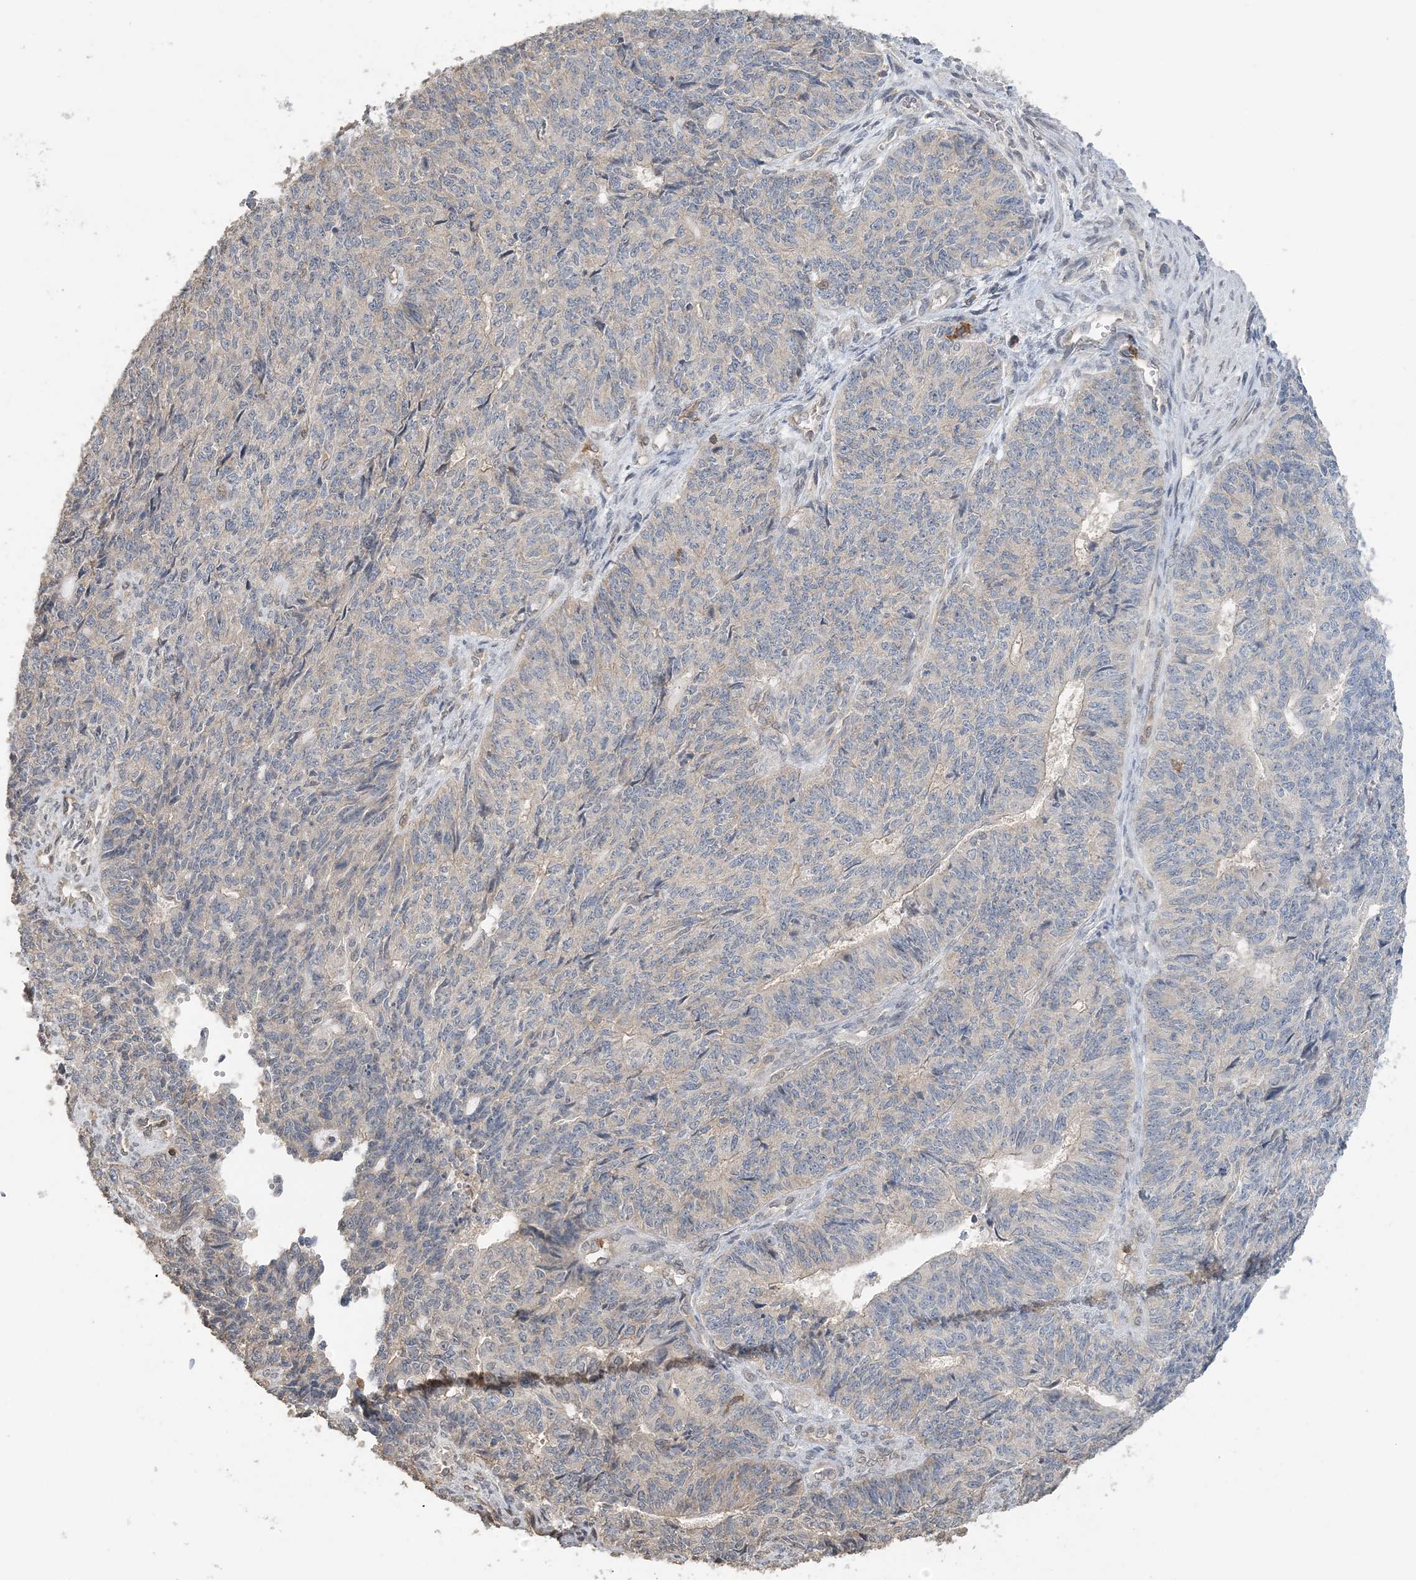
{"staining": {"intensity": "negative", "quantity": "none", "location": "none"}, "tissue": "endometrial cancer", "cell_type": "Tumor cells", "image_type": "cancer", "snomed": [{"axis": "morphology", "description": "Adenocarcinoma, NOS"}, {"axis": "topography", "description": "Endometrium"}], "caption": "Immunohistochemical staining of human endometrial adenocarcinoma shows no significant positivity in tumor cells.", "gene": "FAM110A", "patient": {"sex": "female", "age": 32}}